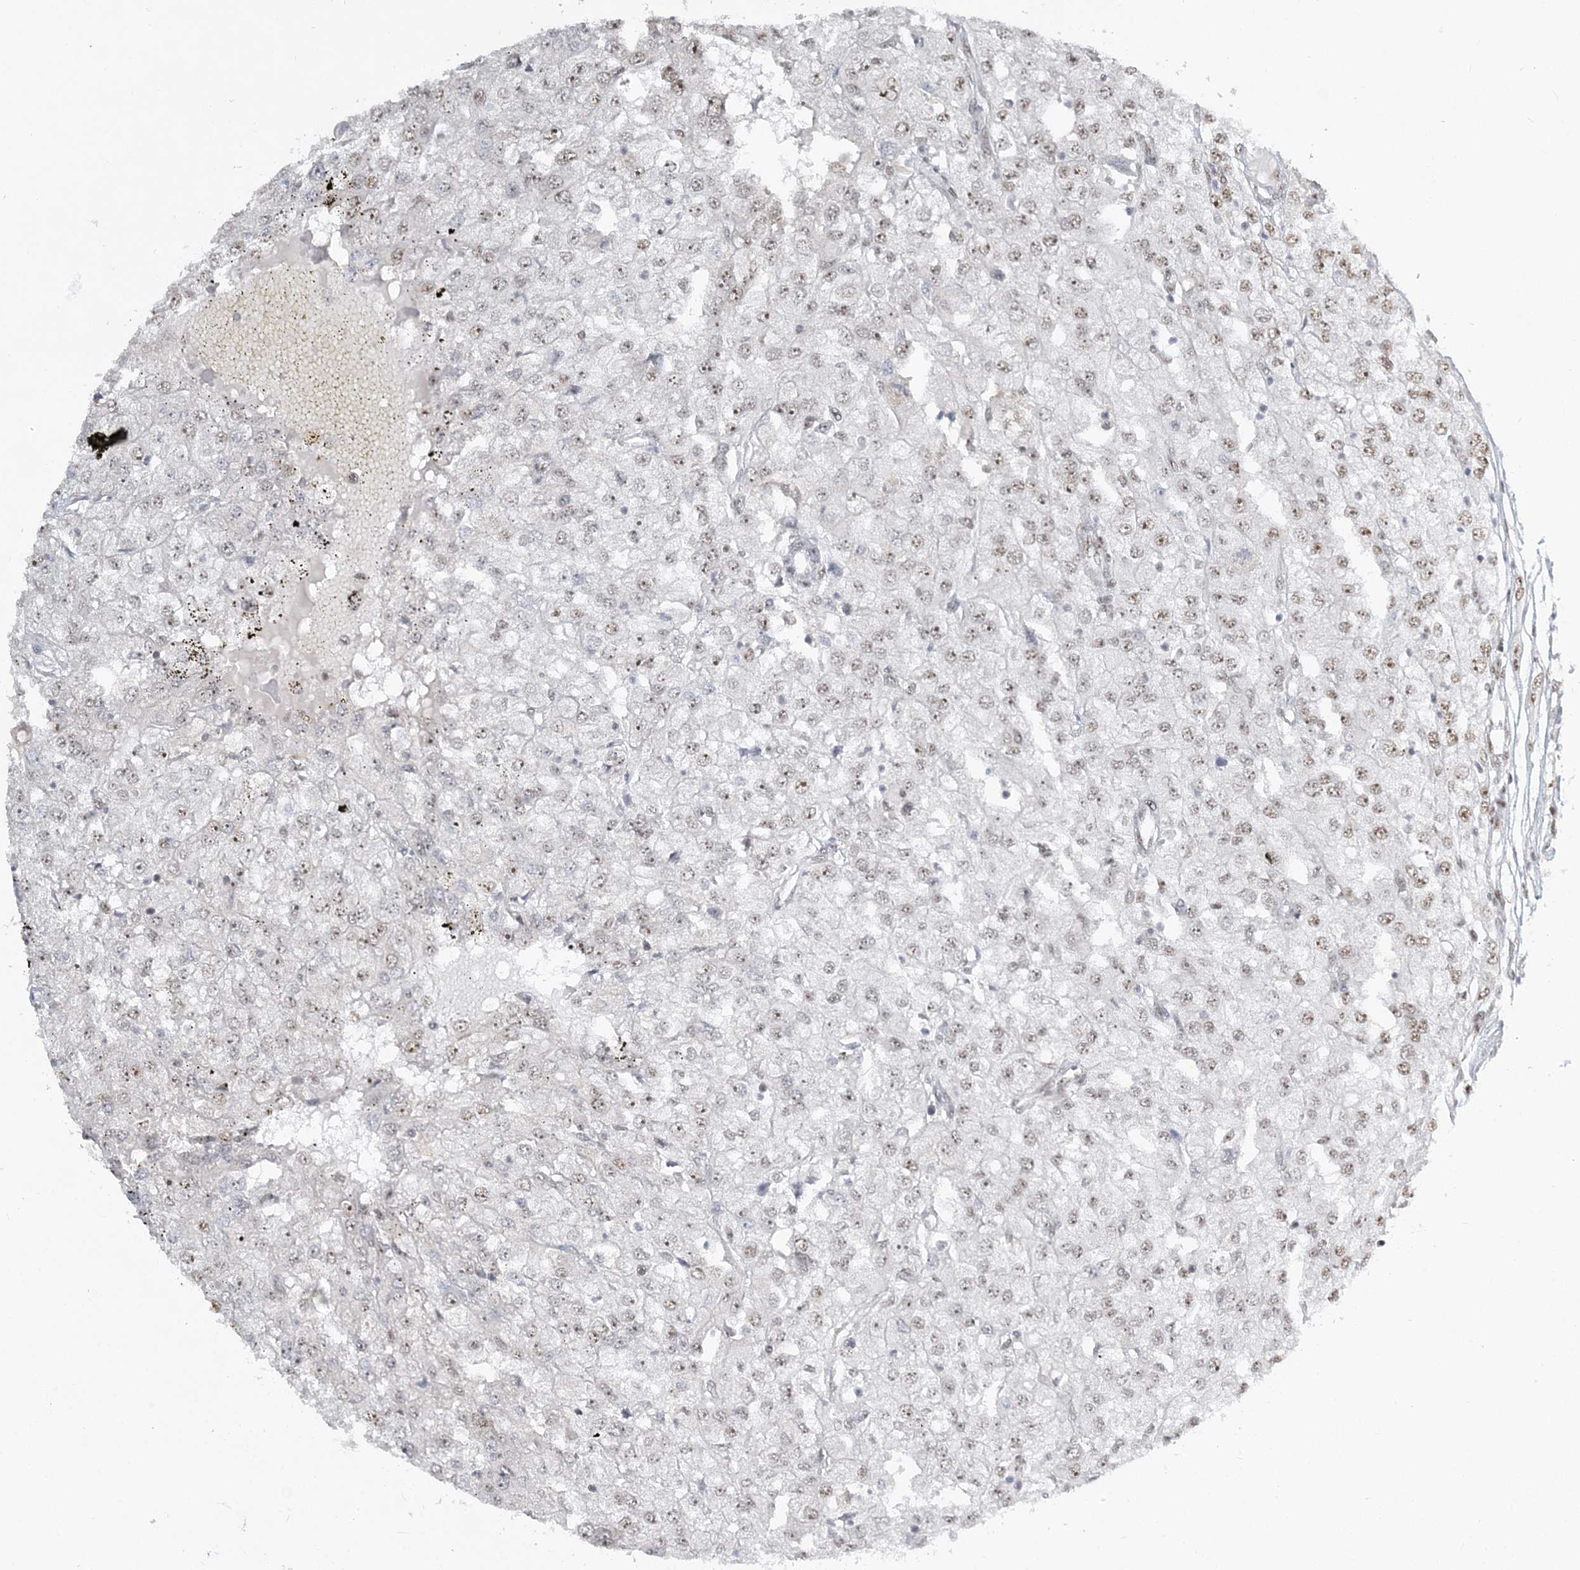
{"staining": {"intensity": "moderate", "quantity": "25%-75%", "location": "nuclear"}, "tissue": "renal cancer", "cell_type": "Tumor cells", "image_type": "cancer", "snomed": [{"axis": "morphology", "description": "Adenocarcinoma, NOS"}, {"axis": "topography", "description": "Kidney"}], "caption": "Tumor cells exhibit medium levels of moderate nuclear expression in about 25%-75% of cells in adenocarcinoma (renal). The protein is stained brown, and the nuclei are stained in blue (DAB IHC with brightfield microscopy, high magnification).", "gene": "PLRG1", "patient": {"sex": "female", "age": 54}}